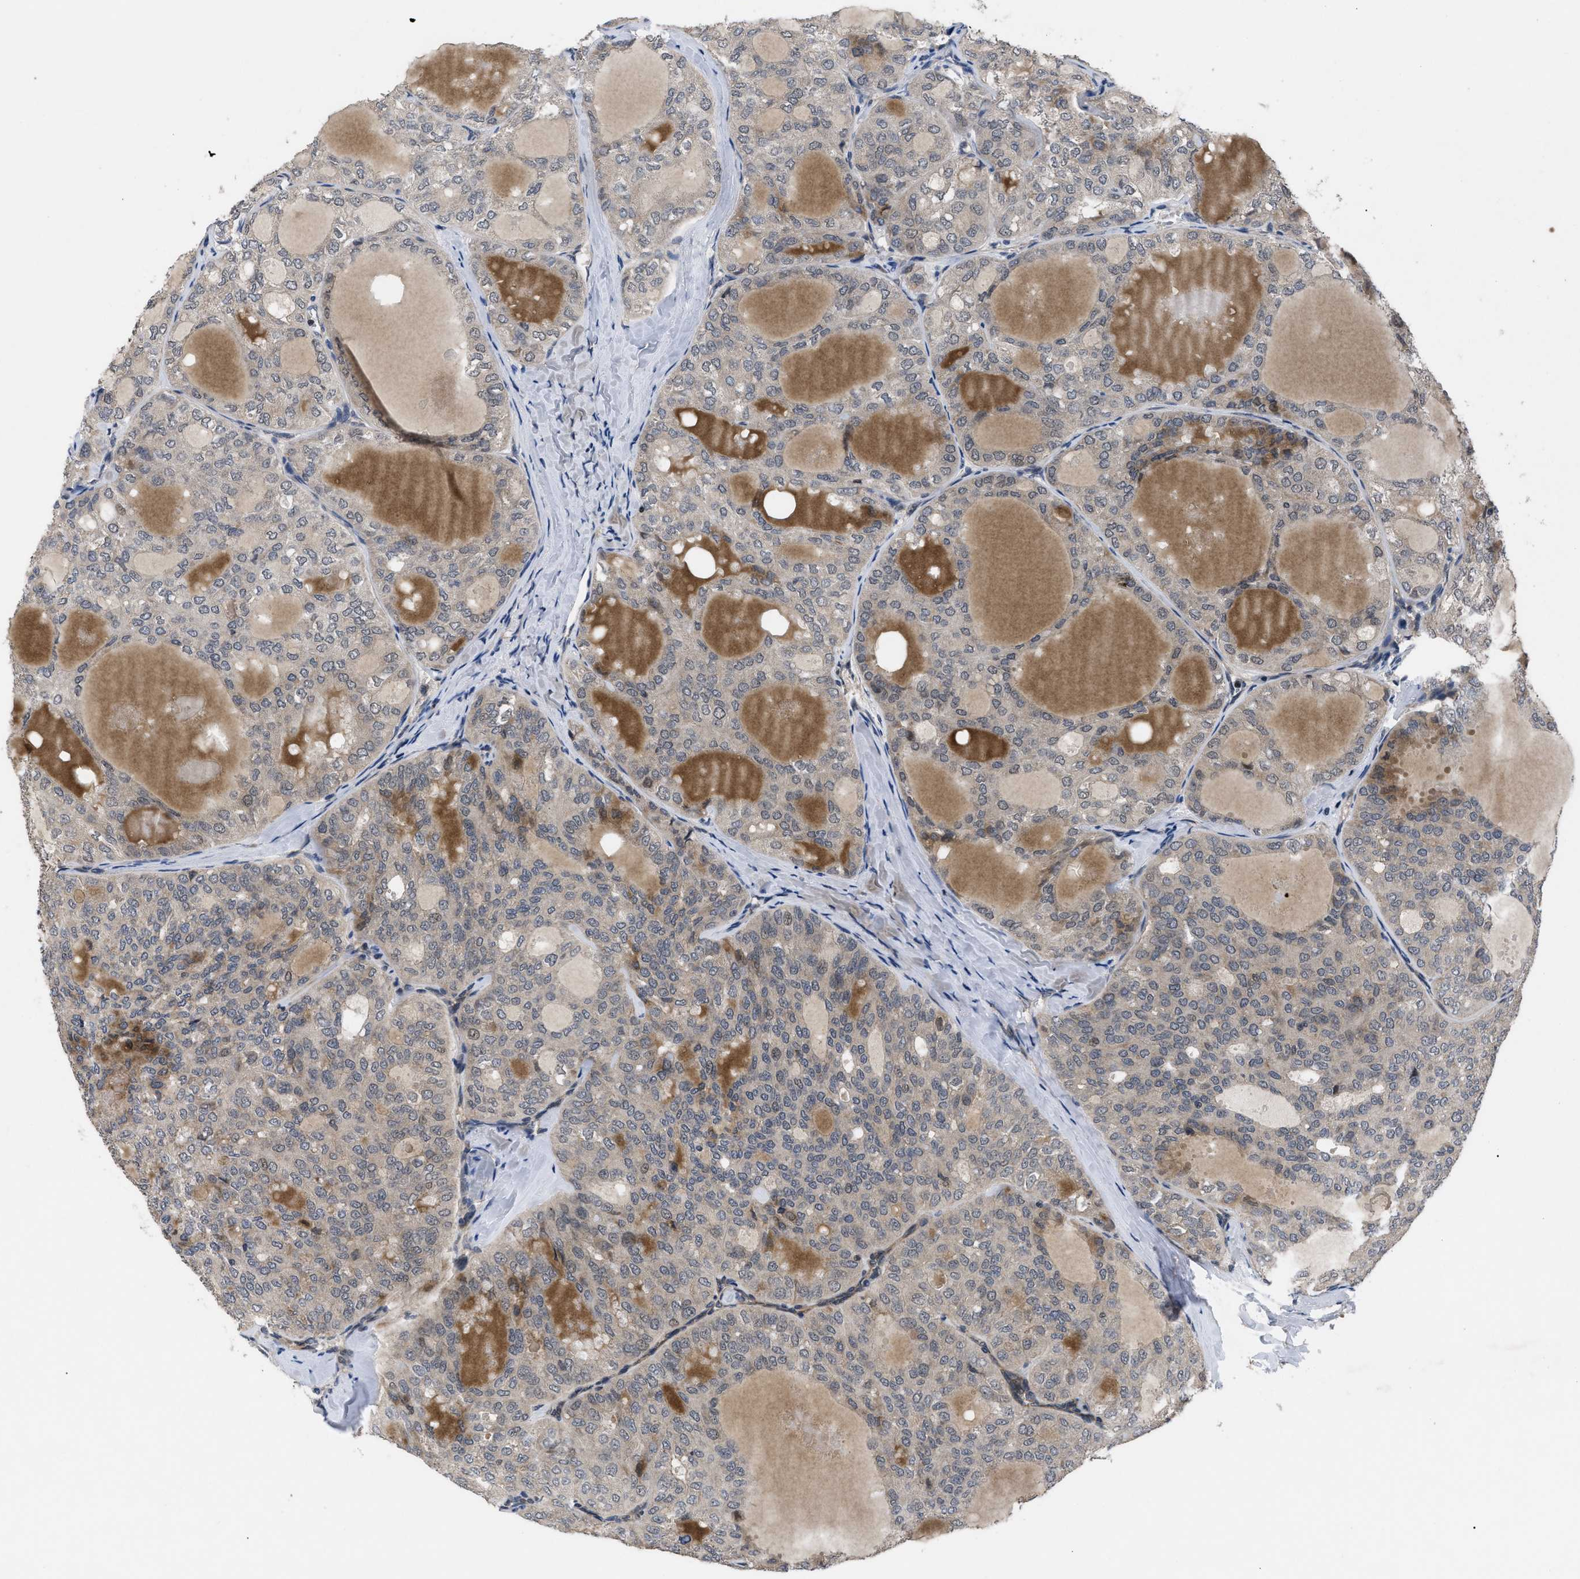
{"staining": {"intensity": "weak", "quantity": ">75%", "location": "cytoplasmic/membranous"}, "tissue": "thyroid cancer", "cell_type": "Tumor cells", "image_type": "cancer", "snomed": [{"axis": "morphology", "description": "Follicular adenoma carcinoma, NOS"}, {"axis": "topography", "description": "Thyroid gland"}], "caption": "Tumor cells show low levels of weak cytoplasmic/membranous staining in about >75% of cells in human thyroid follicular adenoma carcinoma.", "gene": "DNAJC14", "patient": {"sex": "male", "age": 75}}